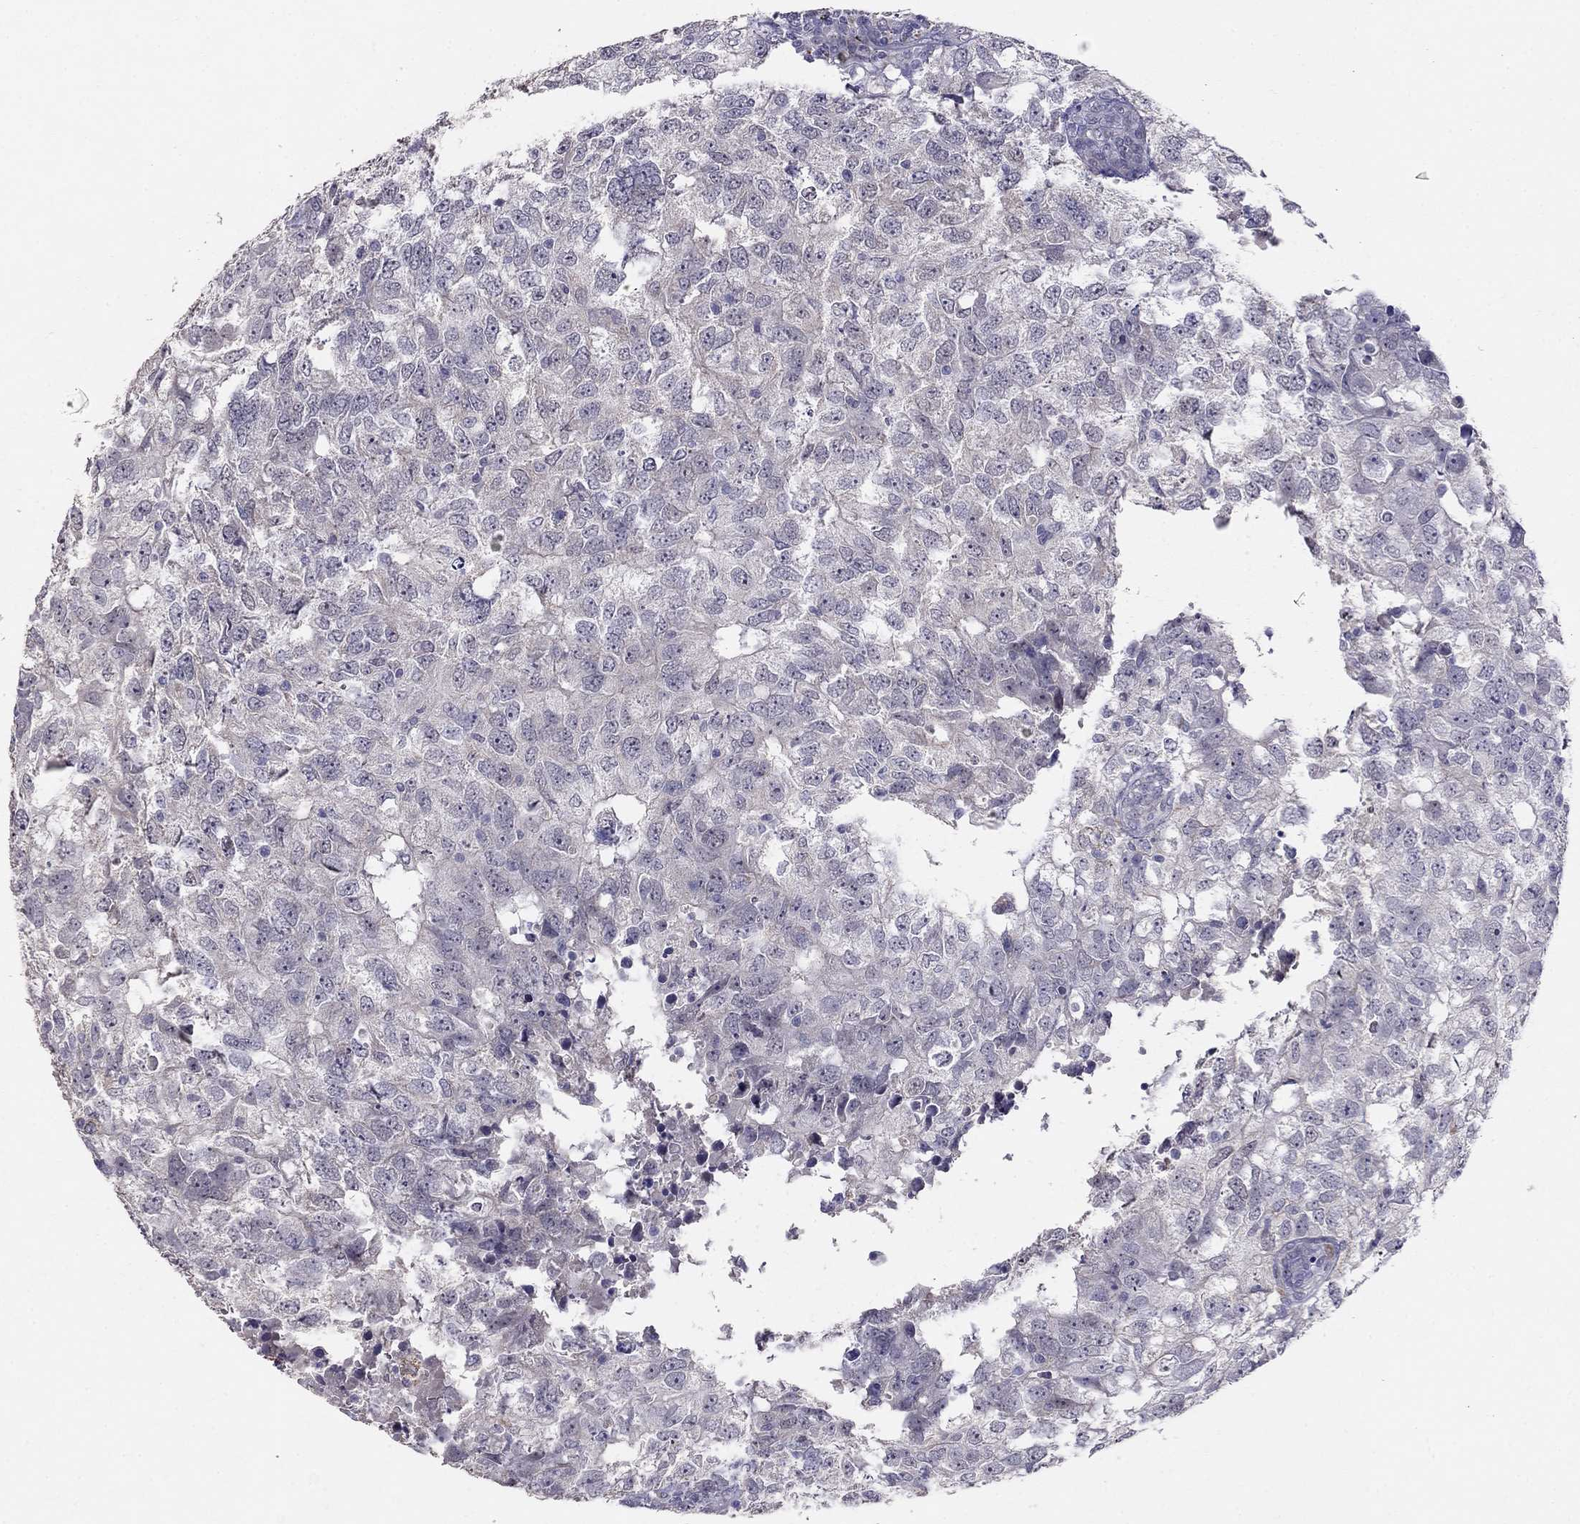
{"staining": {"intensity": "negative", "quantity": "none", "location": "none"}, "tissue": "breast cancer", "cell_type": "Tumor cells", "image_type": "cancer", "snomed": [{"axis": "morphology", "description": "Duct carcinoma"}, {"axis": "topography", "description": "Breast"}], "caption": "The micrograph reveals no significant staining in tumor cells of breast cancer (intraductal carcinoma).", "gene": "MYO3B", "patient": {"sex": "female", "age": 30}}